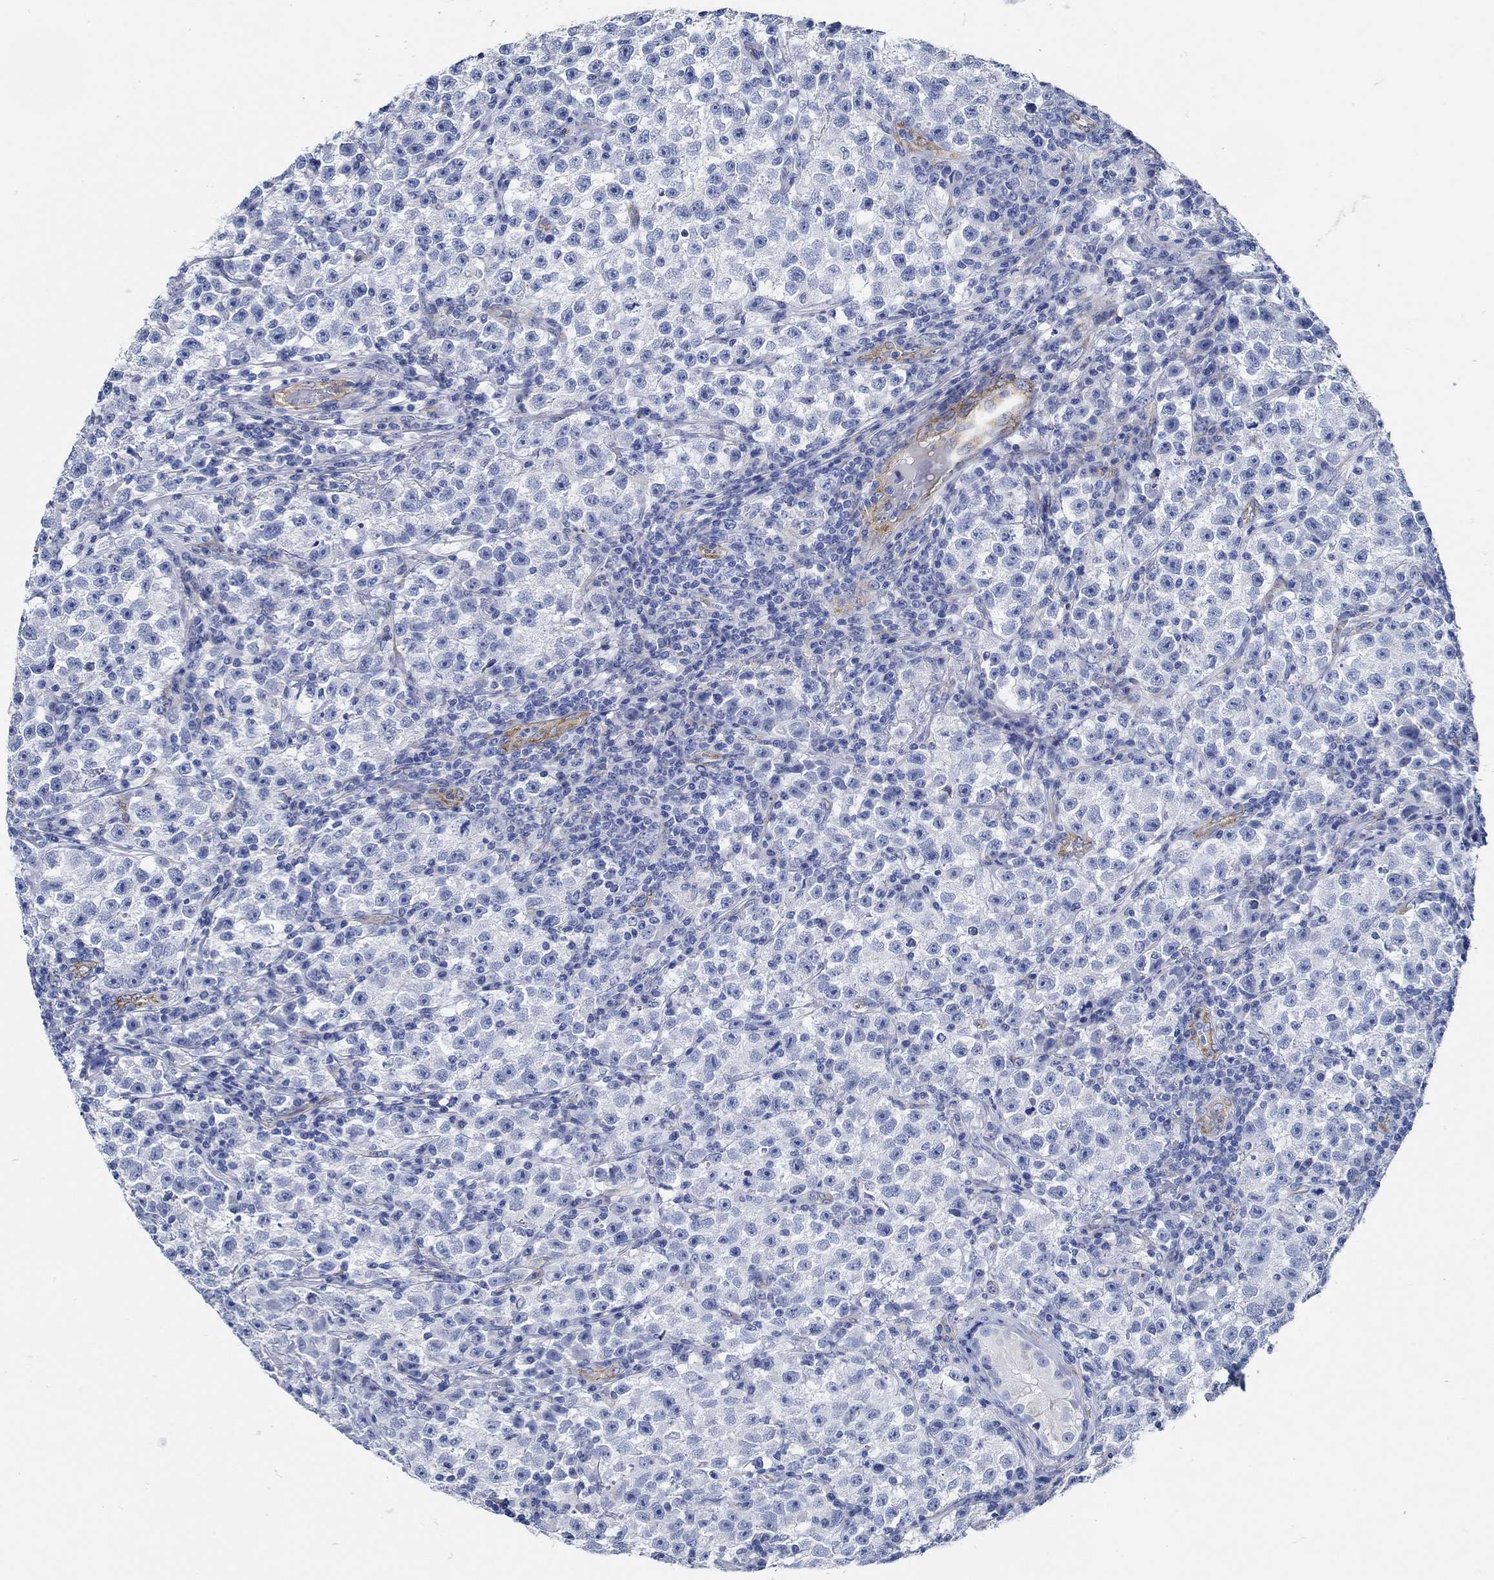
{"staining": {"intensity": "negative", "quantity": "none", "location": "none"}, "tissue": "testis cancer", "cell_type": "Tumor cells", "image_type": "cancer", "snomed": [{"axis": "morphology", "description": "Seminoma, NOS"}, {"axis": "topography", "description": "Testis"}], "caption": "An IHC micrograph of testis cancer is shown. There is no staining in tumor cells of testis cancer.", "gene": "HECW2", "patient": {"sex": "male", "age": 22}}